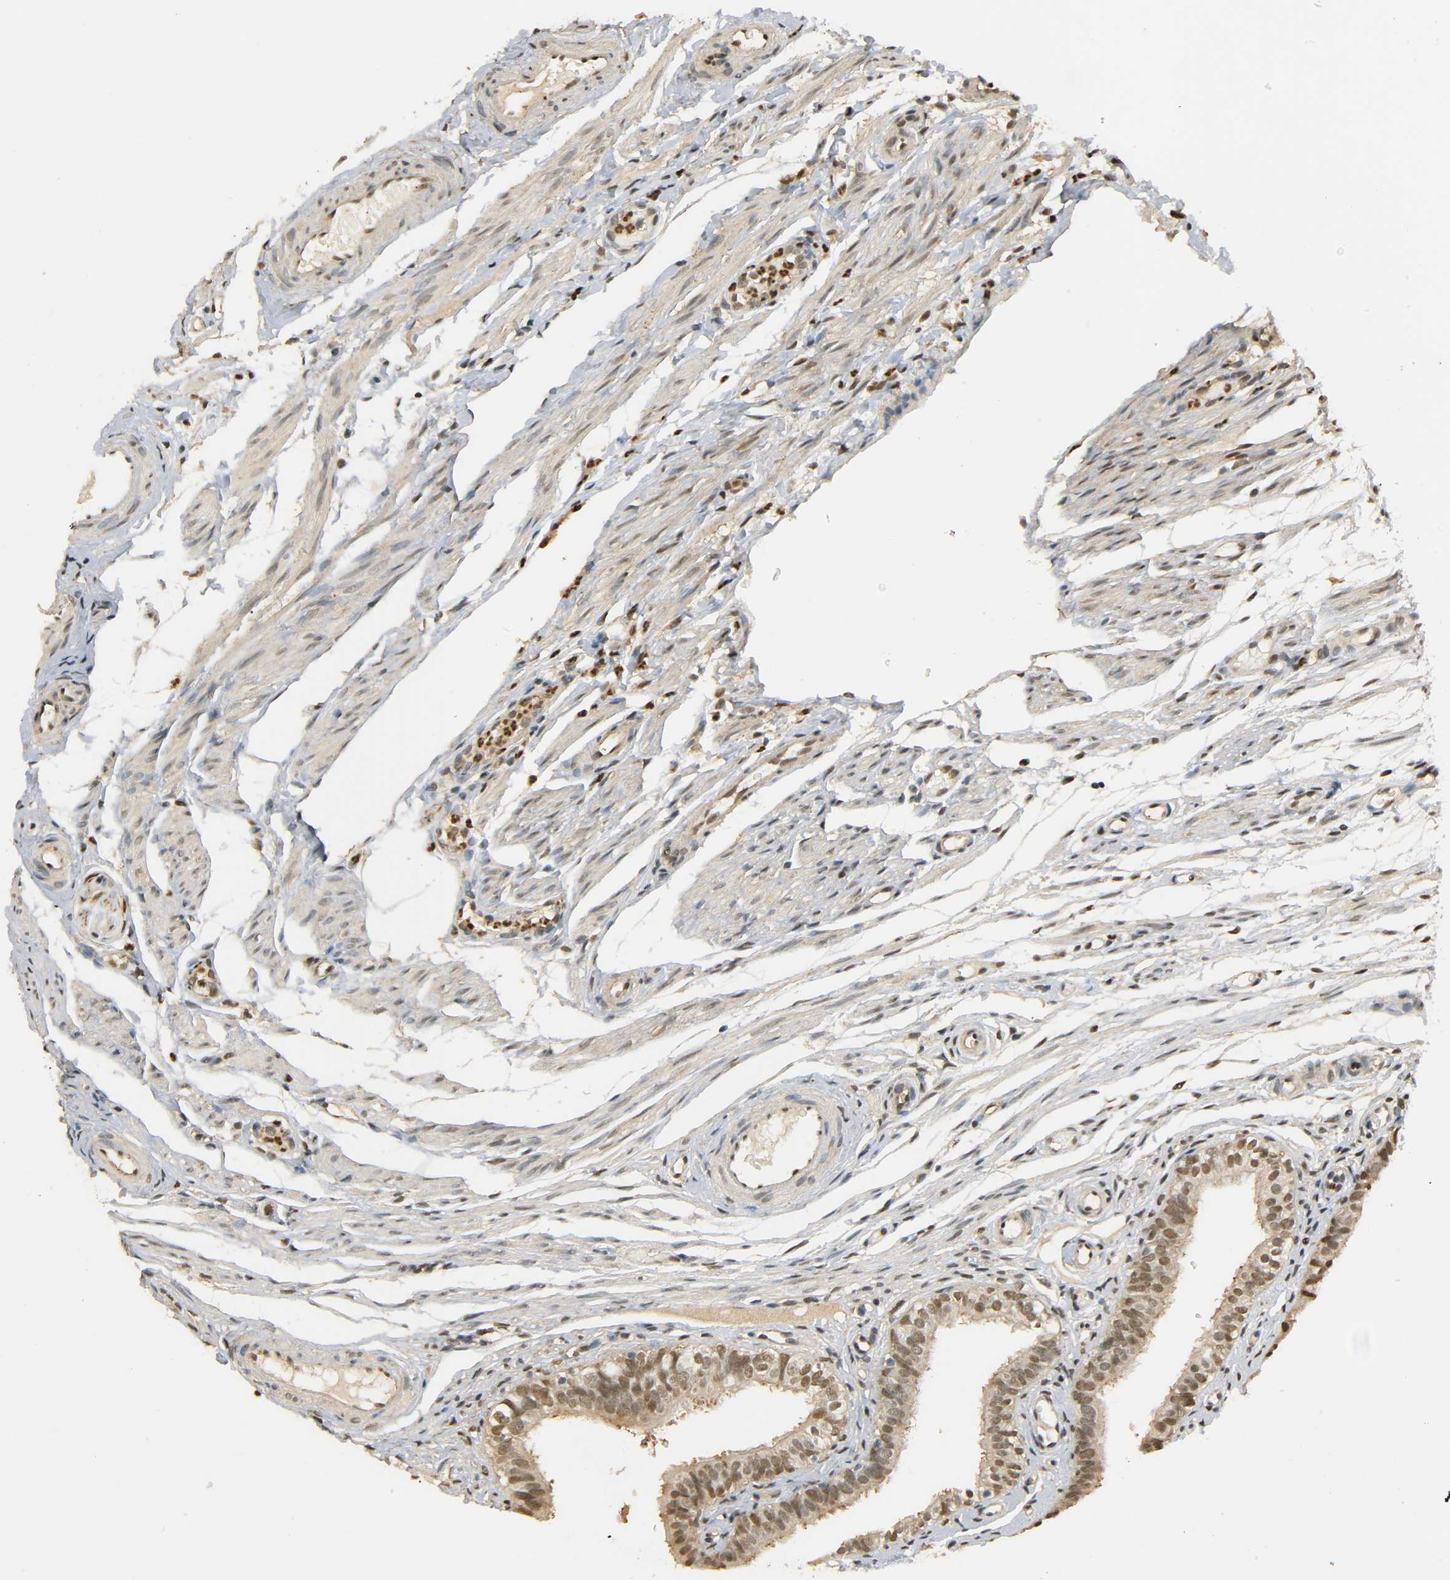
{"staining": {"intensity": "moderate", "quantity": ">75%", "location": "cytoplasmic/membranous,nuclear"}, "tissue": "fallopian tube", "cell_type": "Glandular cells", "image_type": "normal", "snomed": [{"axis": "morphology", "description": "Normal tissue, NOS"}, {"axis": "morphology", "description": "Dermoid, NOS"}, {"axis": "topography", "description": "Fallopian tube"}], "caption": "Immunohistochemical staining of normal human fallopian tube exhibits medium levels of moderate cytoplasmic/membranous,nuclear positivity in about >75% of glandular cells. Using DAB (brown) and hematoxylin (blue) stains, captured at high magnification using brightfield microscopy.", "gene": "ZFPM2", "patient": {"sex": "female", "age": 33}}